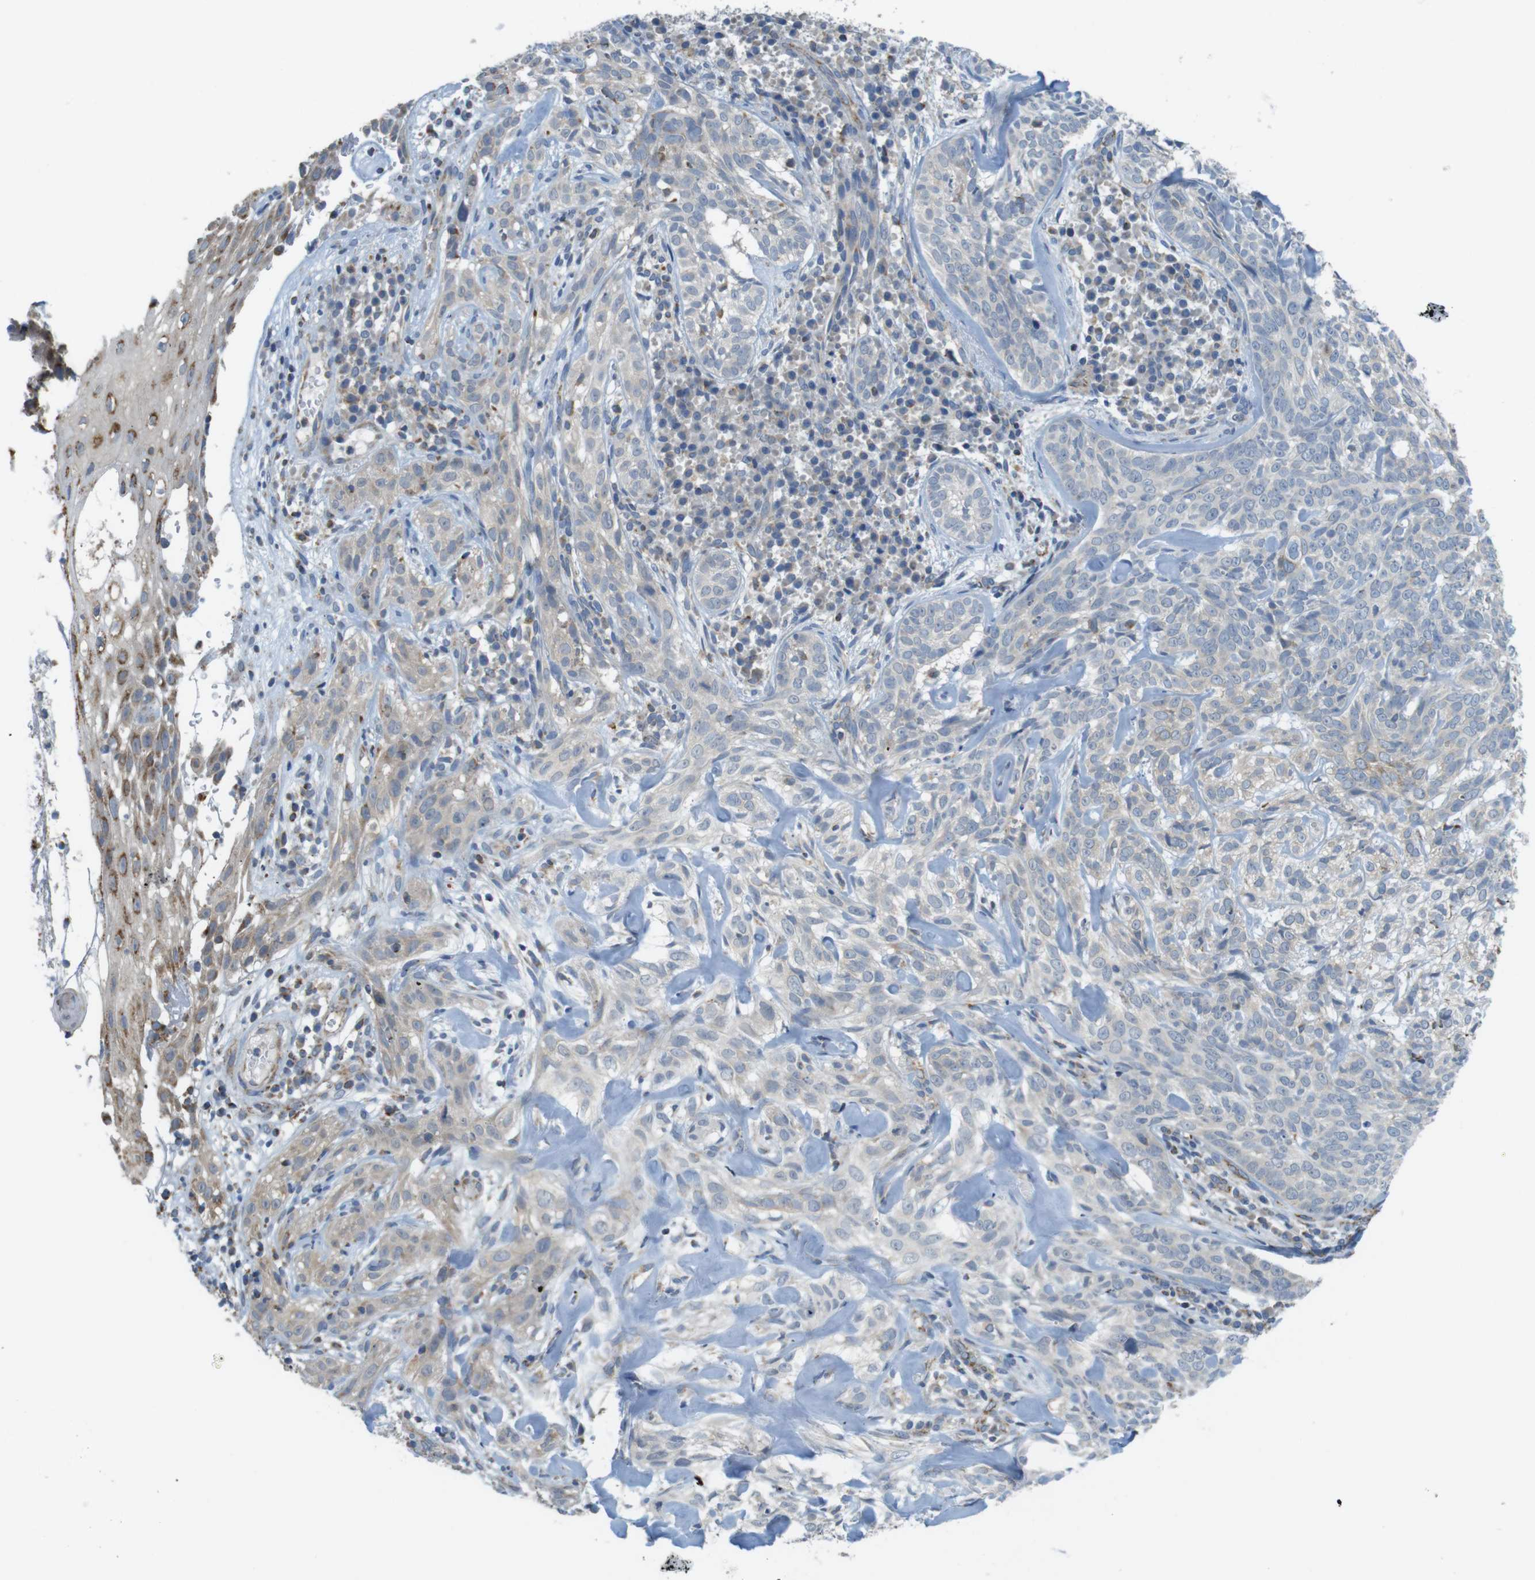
{"staining": {"intensity": "weak", "quantity": "<25%", "location": "cytoplasmic/membranous"}, "tissue": "skin cancer", "cell_type": "Tumor cells", "image_type": "cancer", "snomed": [{"axis": "morphology", "description": "Basal cell carcinoma"}, {"axis": "topography", "description": "Skin"}], "caption": "DAB immunohistochemical staining of skin cancer (basal cell carcinoma) shows no significant staining in tumor cells.", "gene": "GRIK2", "patient": {"sex": "male", "age": 72}}